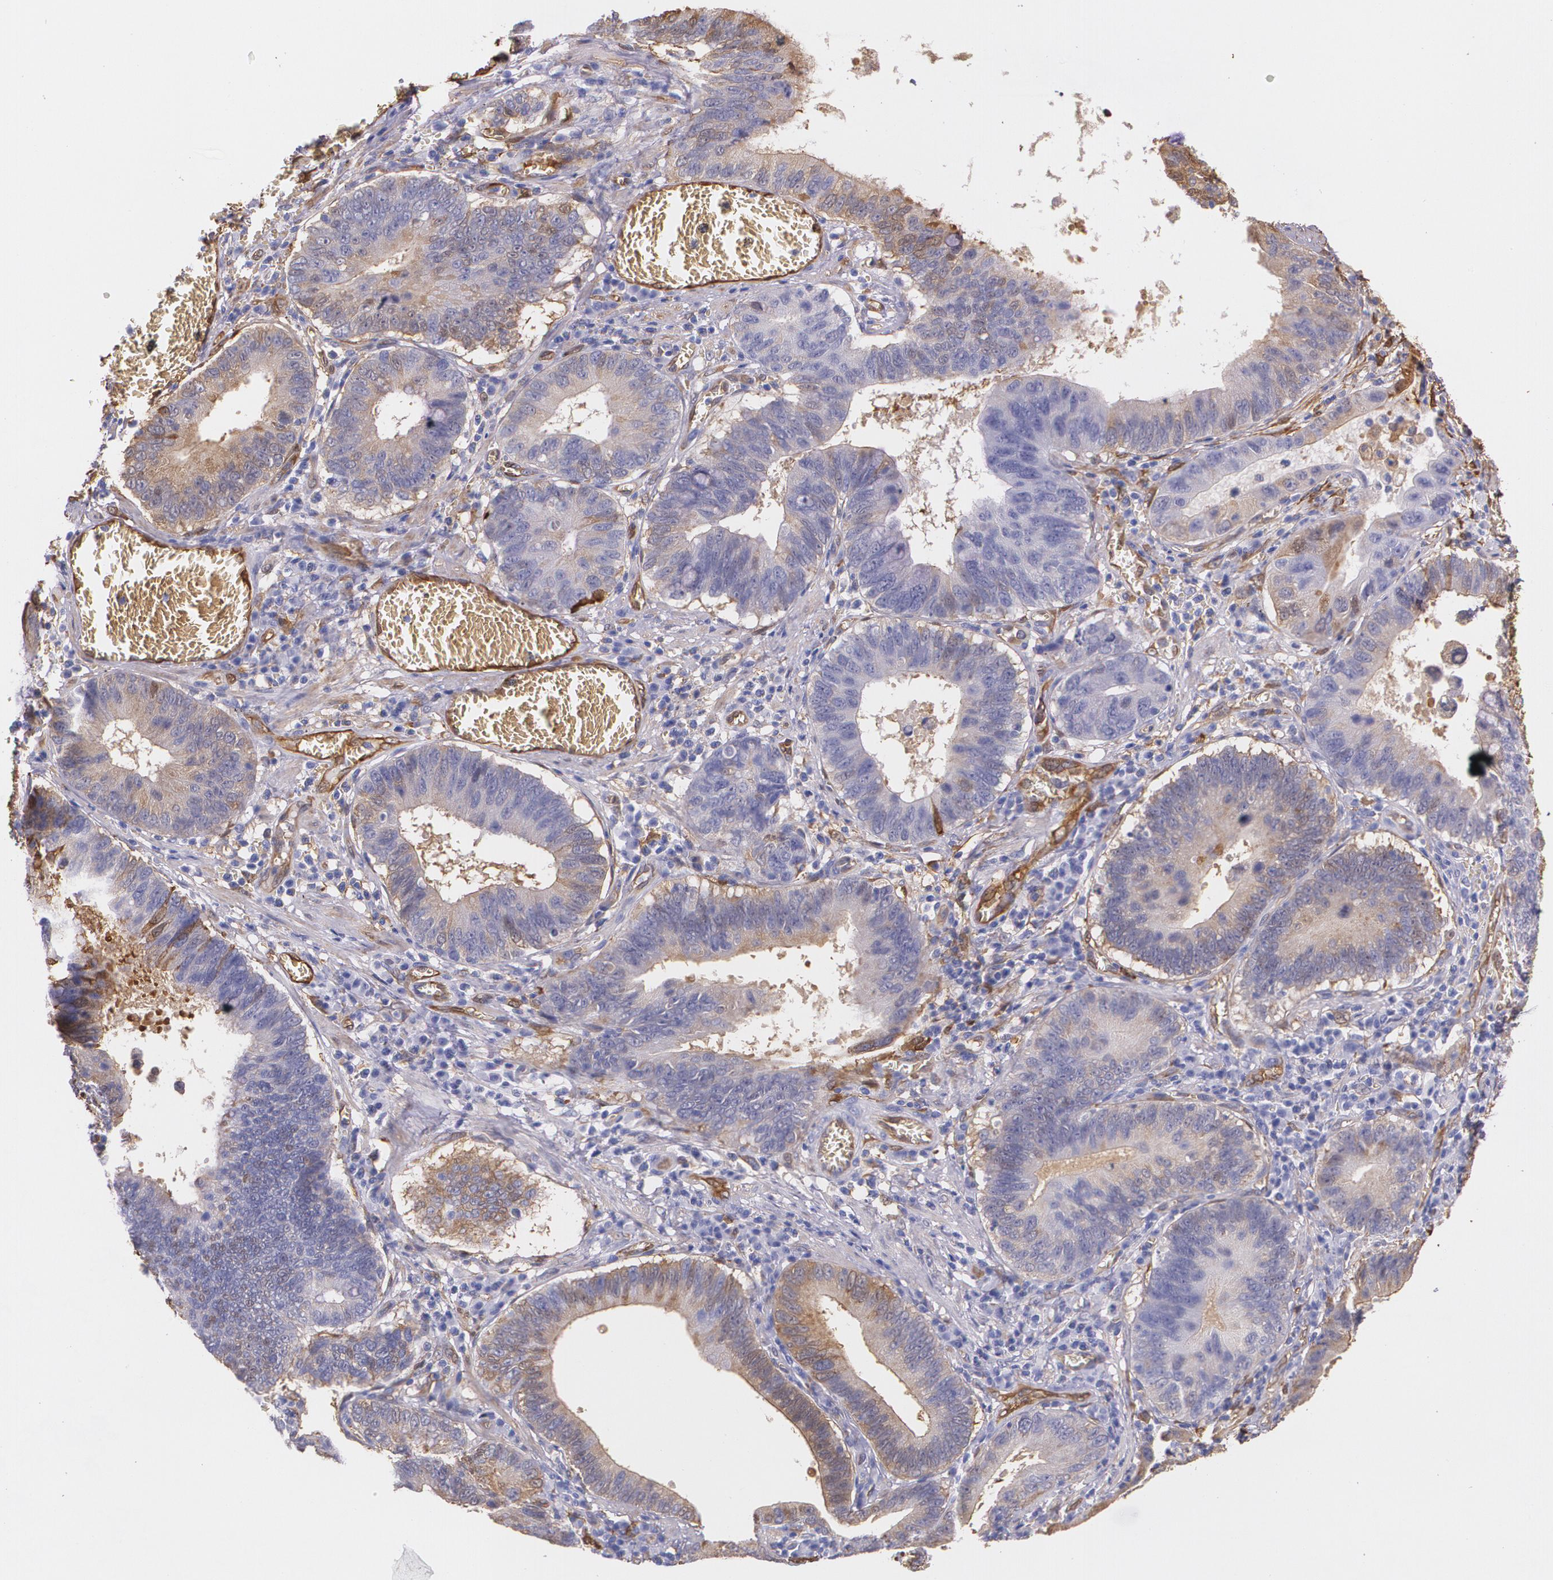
{"staining": {"intensity": "weak", "quantity": "<25%", "location": "cytoplasmic/membranous"}, "tissue": "stomach cancer", "cell_type": "Tumor cells", "image_type": "cancer", "snomed": [{"axis": "morphology", "description": "Adenocarcinoma, NOS"}, {"axis": "topography", "description": "Stomach"}, {"axis": "topography", "description": "Gastric cardia"}], "caption": "The micrograph shows no significant positivity in tumor cells of stomach cancer.", "gene": "MMP2", "patient": {"sex": "male", "age": 59}}